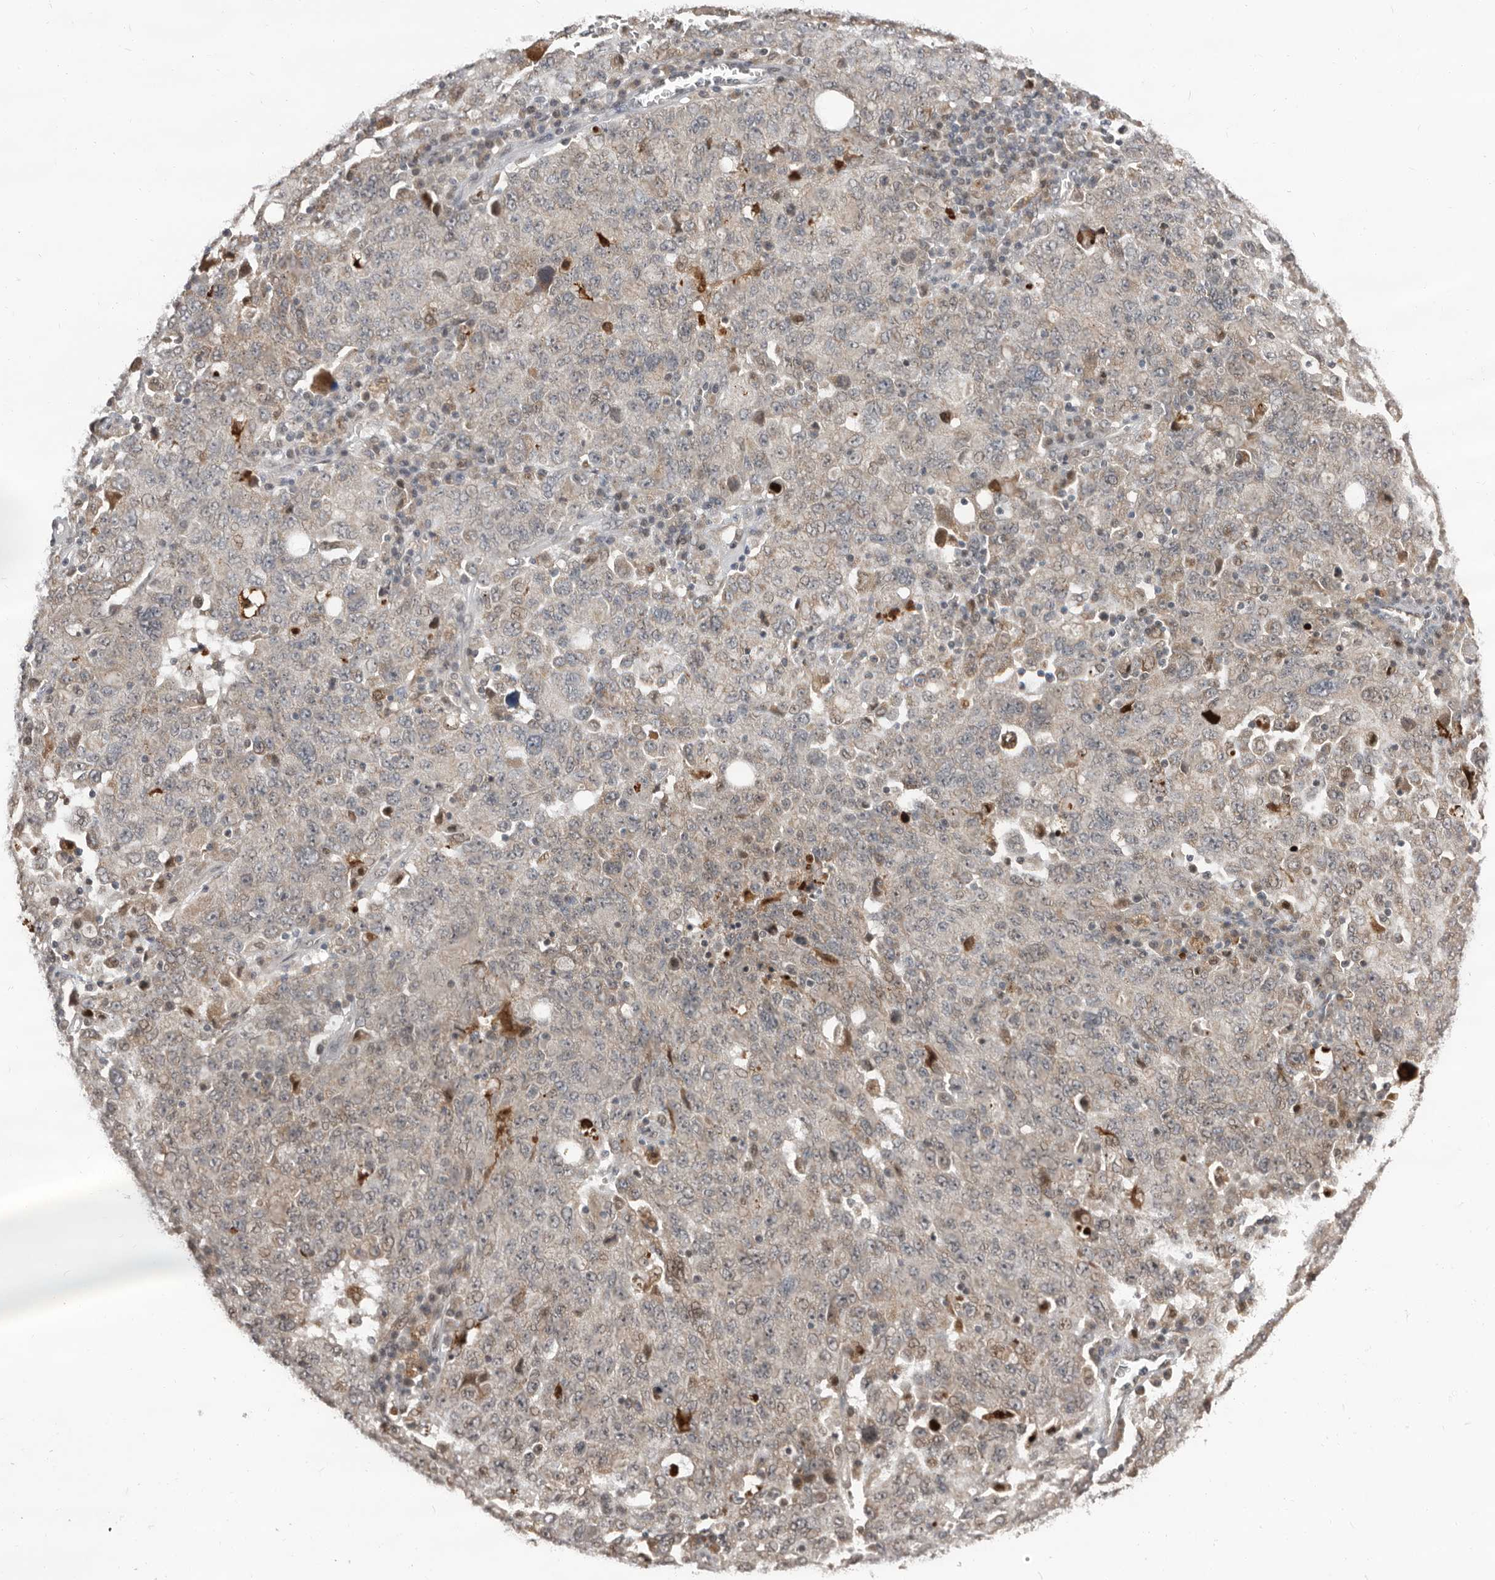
{"staining": {"intensity": "weak", "quantity": "25%-75%", "location": "cytoplasmic/membranous"}, "tissue": "ovarian cancer", "cell_type": "Tumor cells", "image_type": "cancer", "snomed": [{"axis": "morphology", "description": "Carcinoma, endometroid"}, {"axis": "topography", "description": "Ovary"}], "caption": "Tumor cells exhibit low levels of weak cytoplasmic/membranous positivity in about 25%-75% of cells in ovarian cancer.", "gene": "APOL6", "patient": {"sex": "female", "age": 62}}